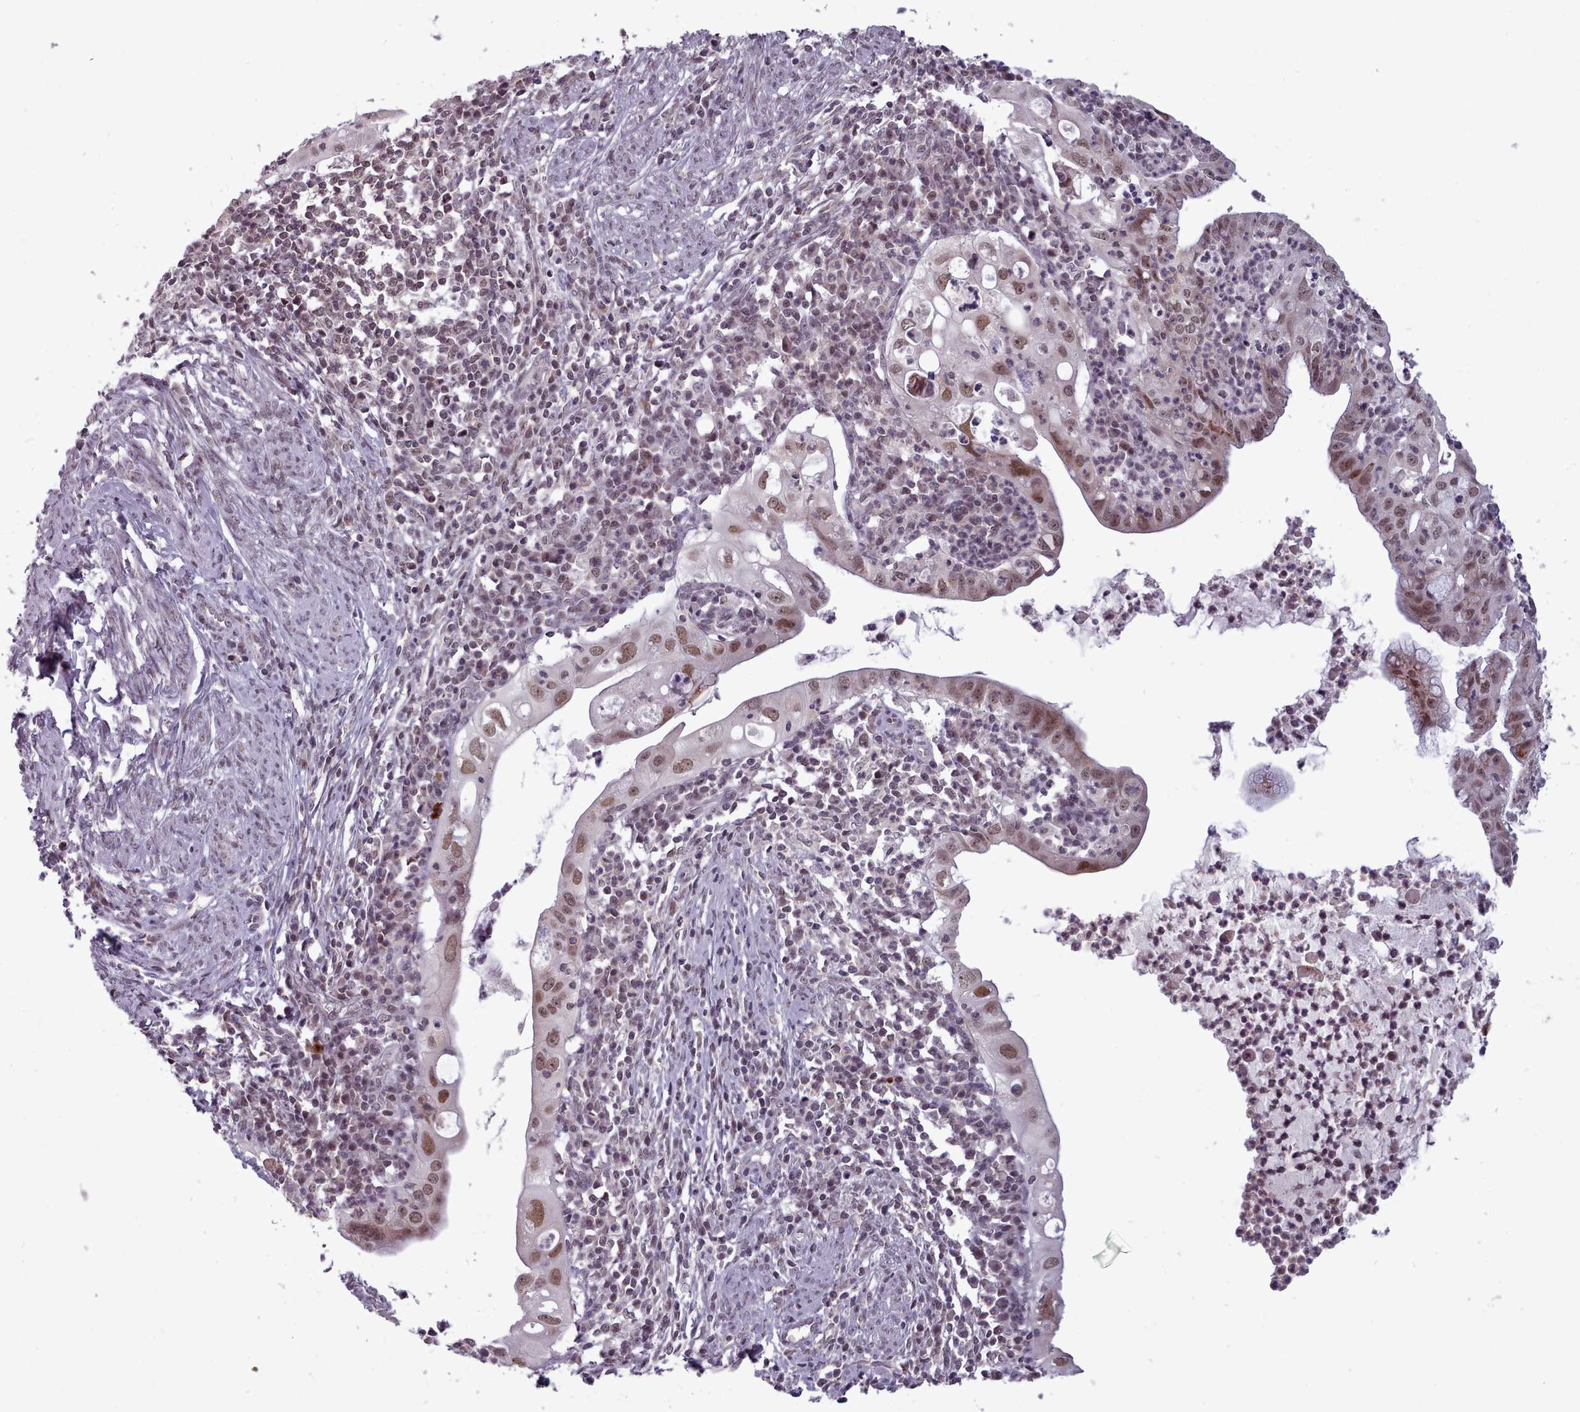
{"staining": {"intensity": "moderate", "quantity": ">75%", "location": "nuclear"}, "tissue": "cervical cancer", "cell_type": "Tumor cells", "image_type": "cancer", "snomed": [{"axis": "morphology", "description": "Adenocarcinoma, NOS"}, {"axis": "topography", "description": "Cervix"}], "caption": "Protein expression analysis of cervical cancer (adenocarcinoma) displays moderate nuclear expression in approximately >75% of tumor cells.", "gene": "SRSF9", "patient": {"sex": "female", "age": 36}}